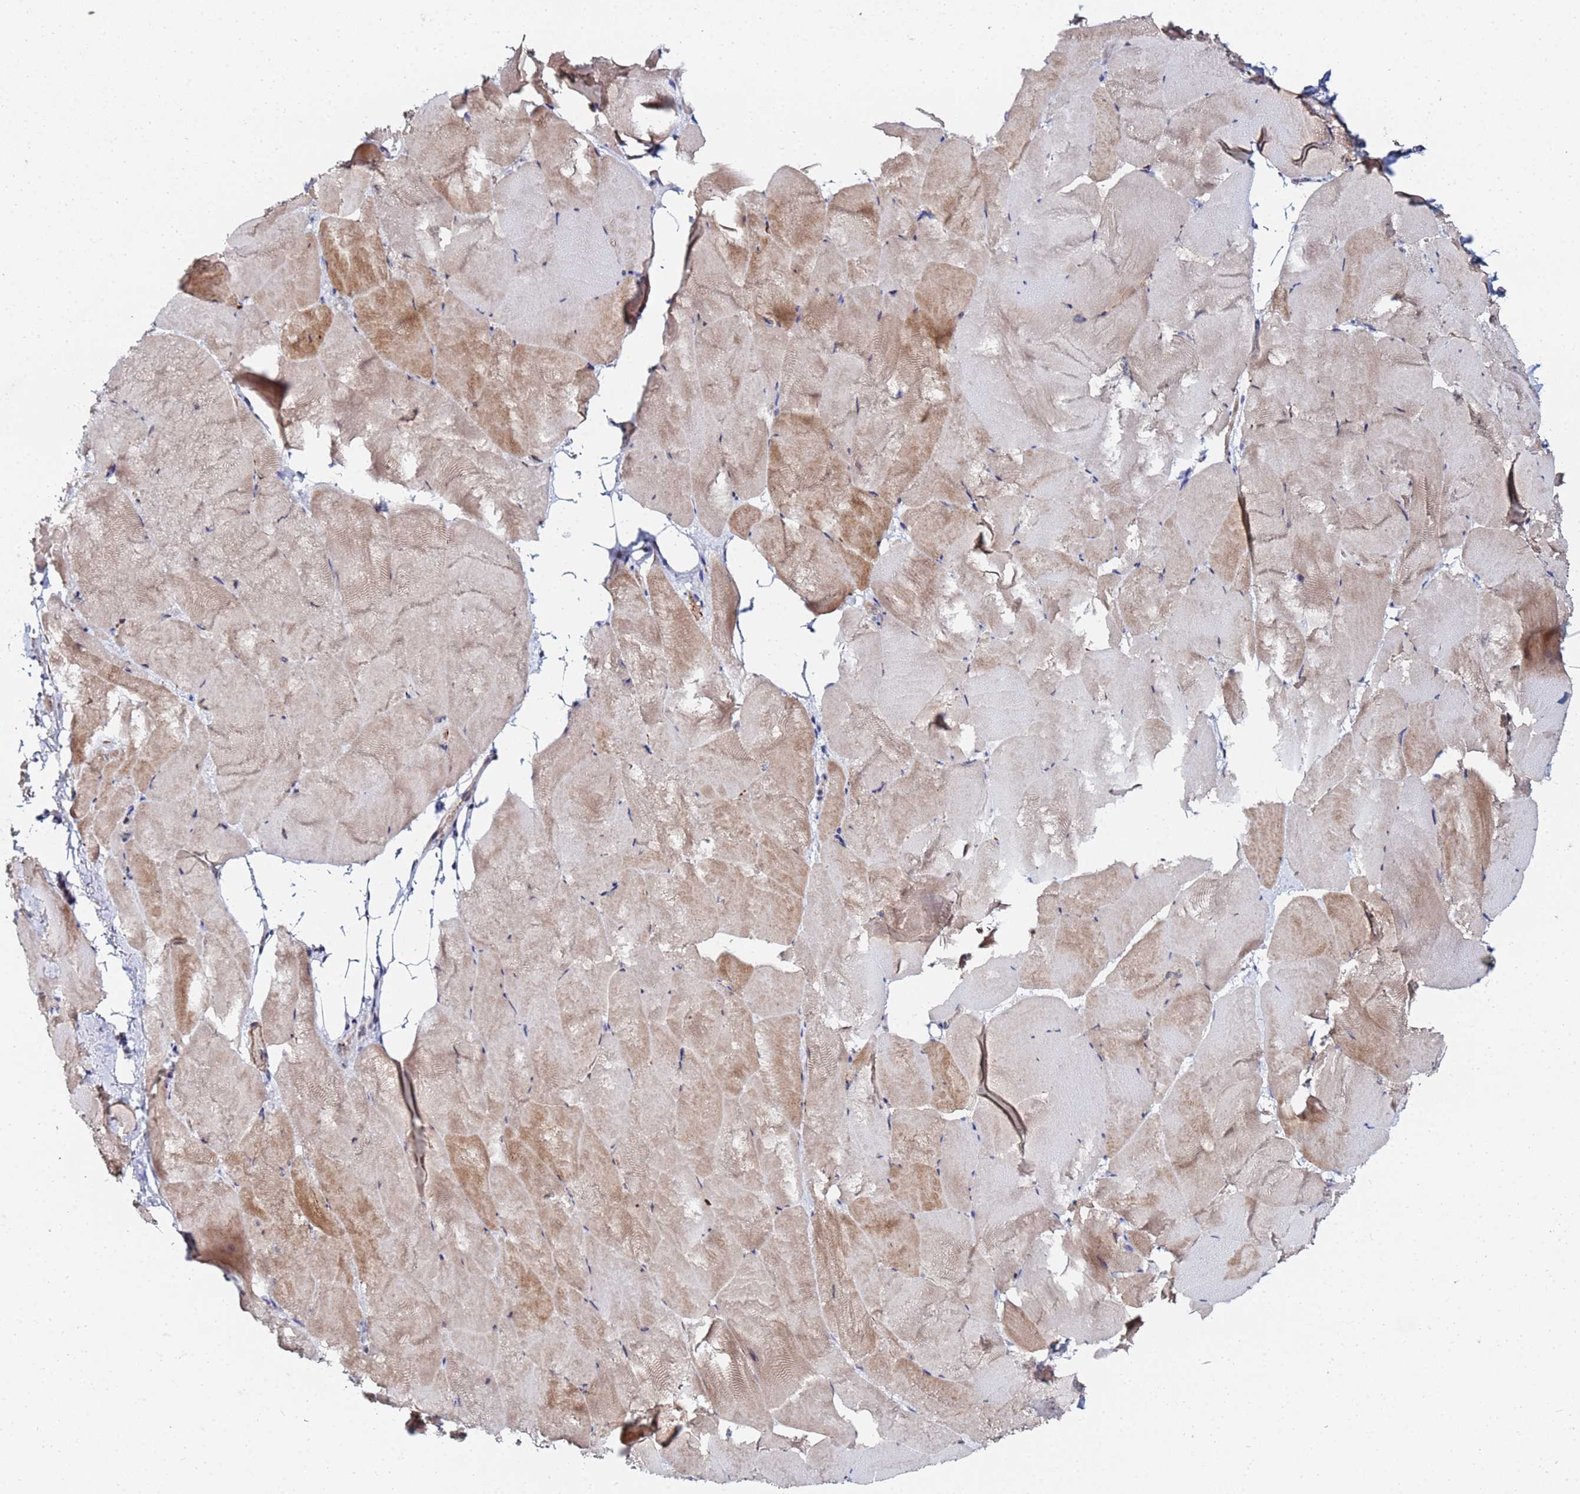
{"staining": {"intensity": "moderate", "quantity": "<25%", "location": "cytoplasmic/membranous"}, "tissue": "skeletal muscle", "cell_type": "Myocytes", "image_type": "normal", "snomed": [{"axis": "morphology", "description": "Normal tissue, NOS"}, {"axis": "topography", "description": "Skeletal muscle"}], "caption": "IHC of normal human skeletal muscle shows low levels of moderate cytoplasmic/membranous expression in approximately <25% of myocytes. (brown staining indicates protein expression, while blue staining denotes nuclei).", "gene": "MTCL1", "patient": {"sex": "female", "age": 64}}